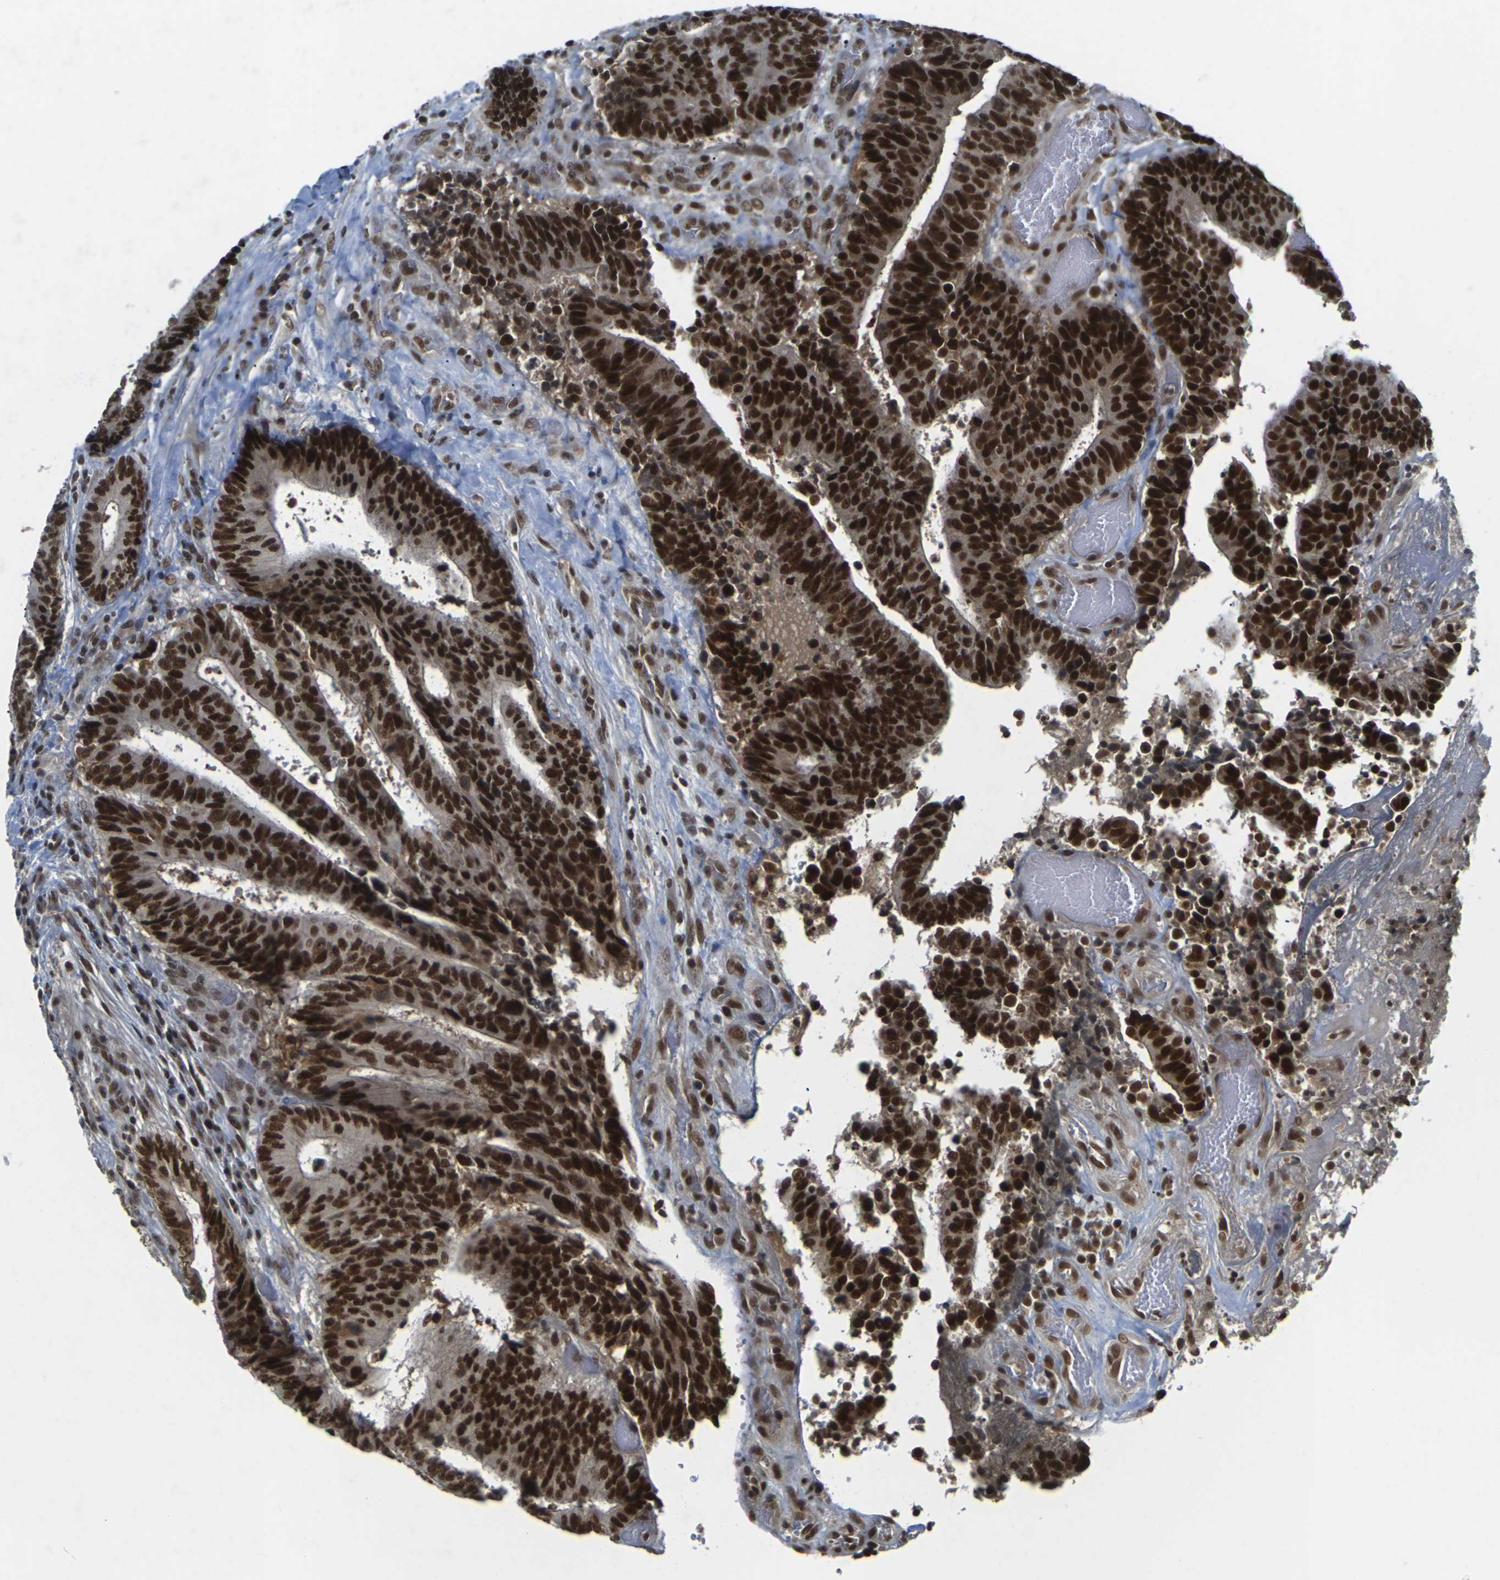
{"staining": {"intensity": "strong", "quantity": ">75%", "location": "cytoplasmic/membranous,nuclear"}, "tissue": "colorectal cancer", "cell_type": "Tumor cells", "image_type": "cancer", "snomed": [{"axis": "morphology", "description": "Adenocarcinoma, NOS"}, {"axis": "topography", "description": "Rectum"}], "caption": "This is an image of immunohistochemistry staining of adenocarcinoma (colorectal), which shows strong positivity in the cytoplasmic/membranous and nuclear of tumor cells.", "gene": "NELFA", "patient": {"sex": "male", "age": 72}}